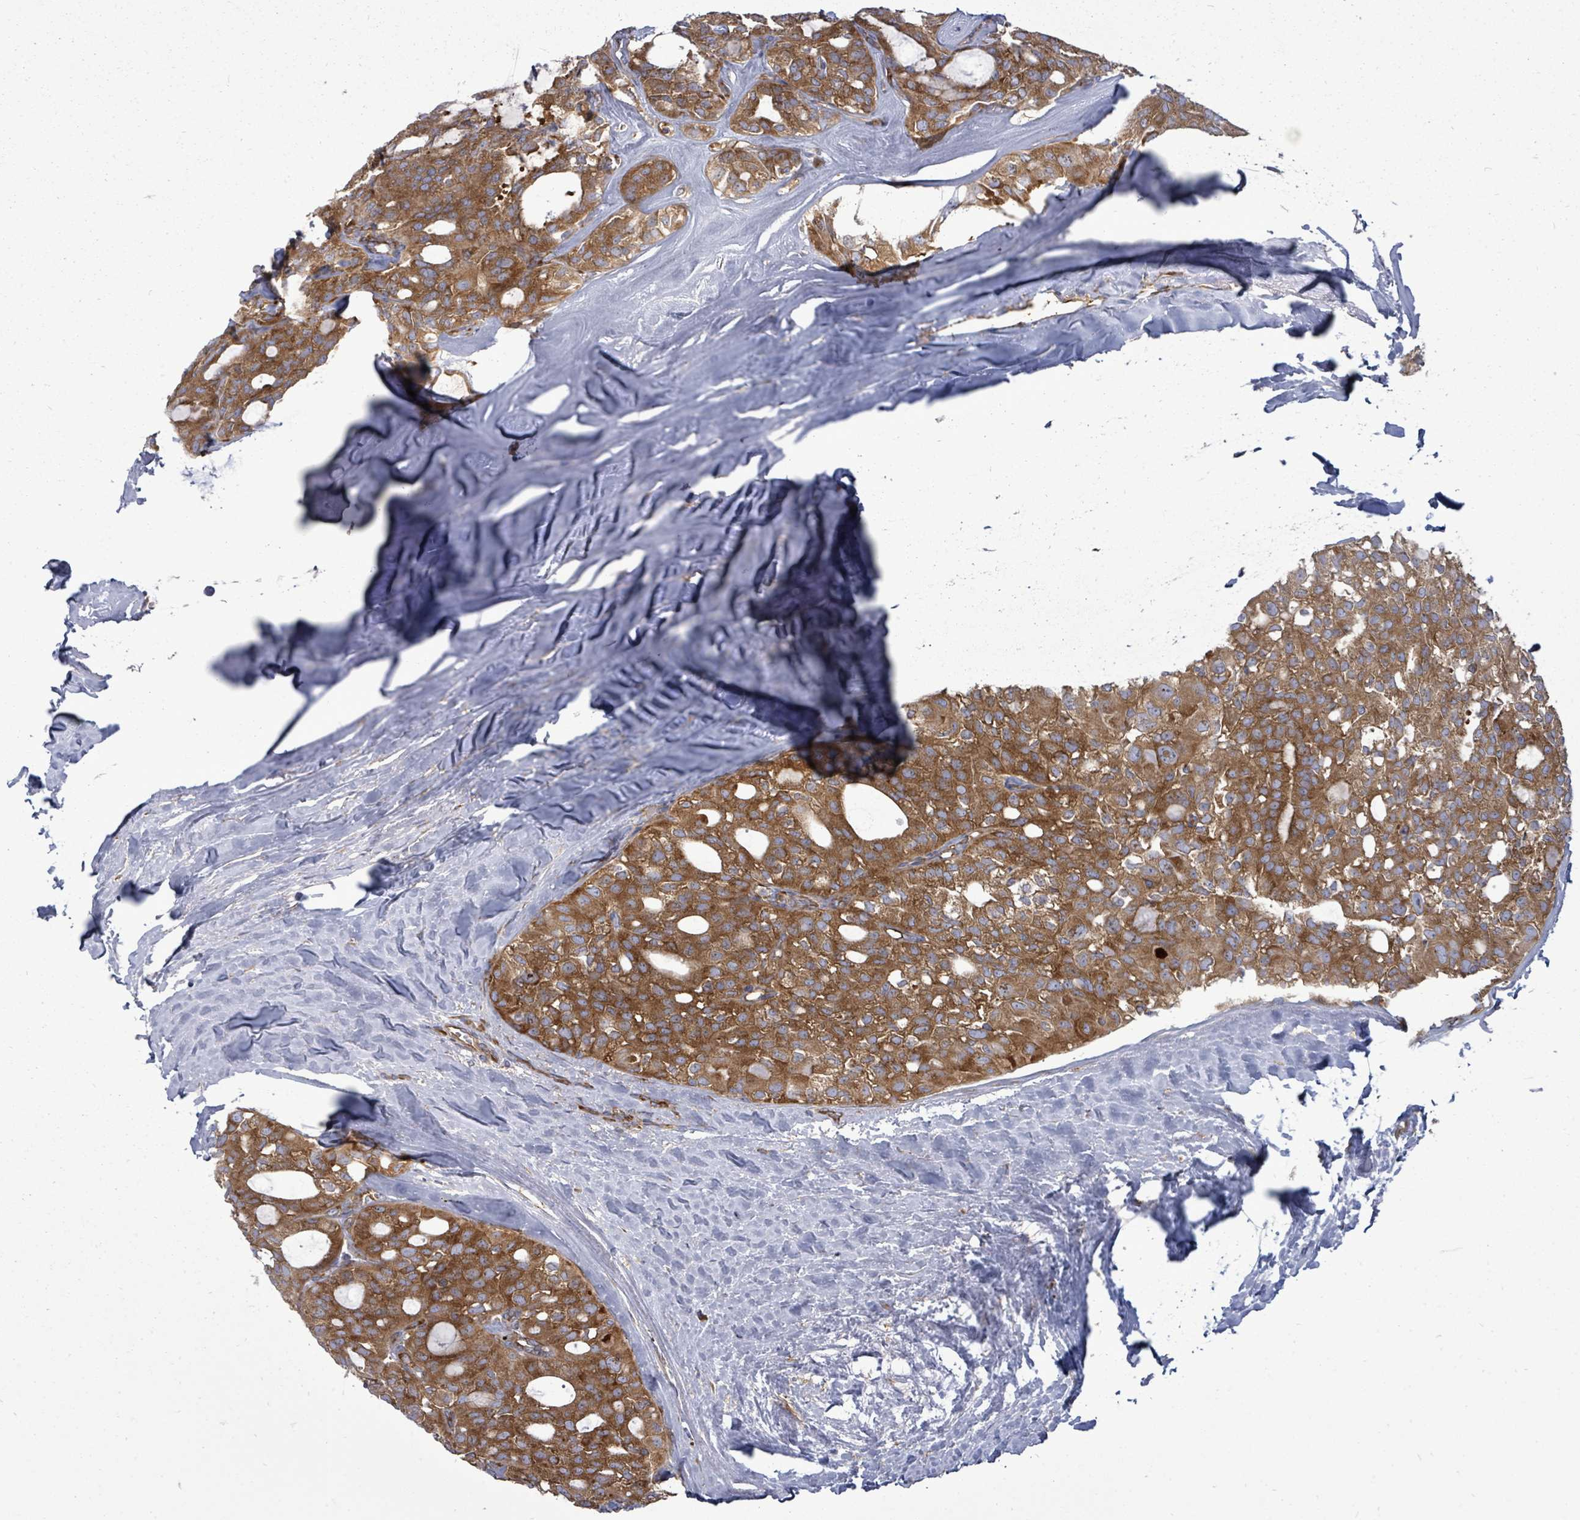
{"staining": {"intensity": "strong", "quantity": ">75%", "location": "cytoplasmic/membranous"}, "tissue": "thyroid cancer", "cell_type": "Tumor cells", "image_type": "cancer", "snomed": [{"axis": "morphology", "description": "Follicular adenoma carcinoma, NOS"}, {"axis": "topography", "description": "Thyroid gland"}], "caption": "DAB immunohistochemical staining of human thyroid follicular adenoma carcinoma demonstrates strong cytoplasmic/membranous protein positivity in about >75% of tumor cells.", "gene": "EIF3C", "patient": {"sex": "male", "age": 75}}